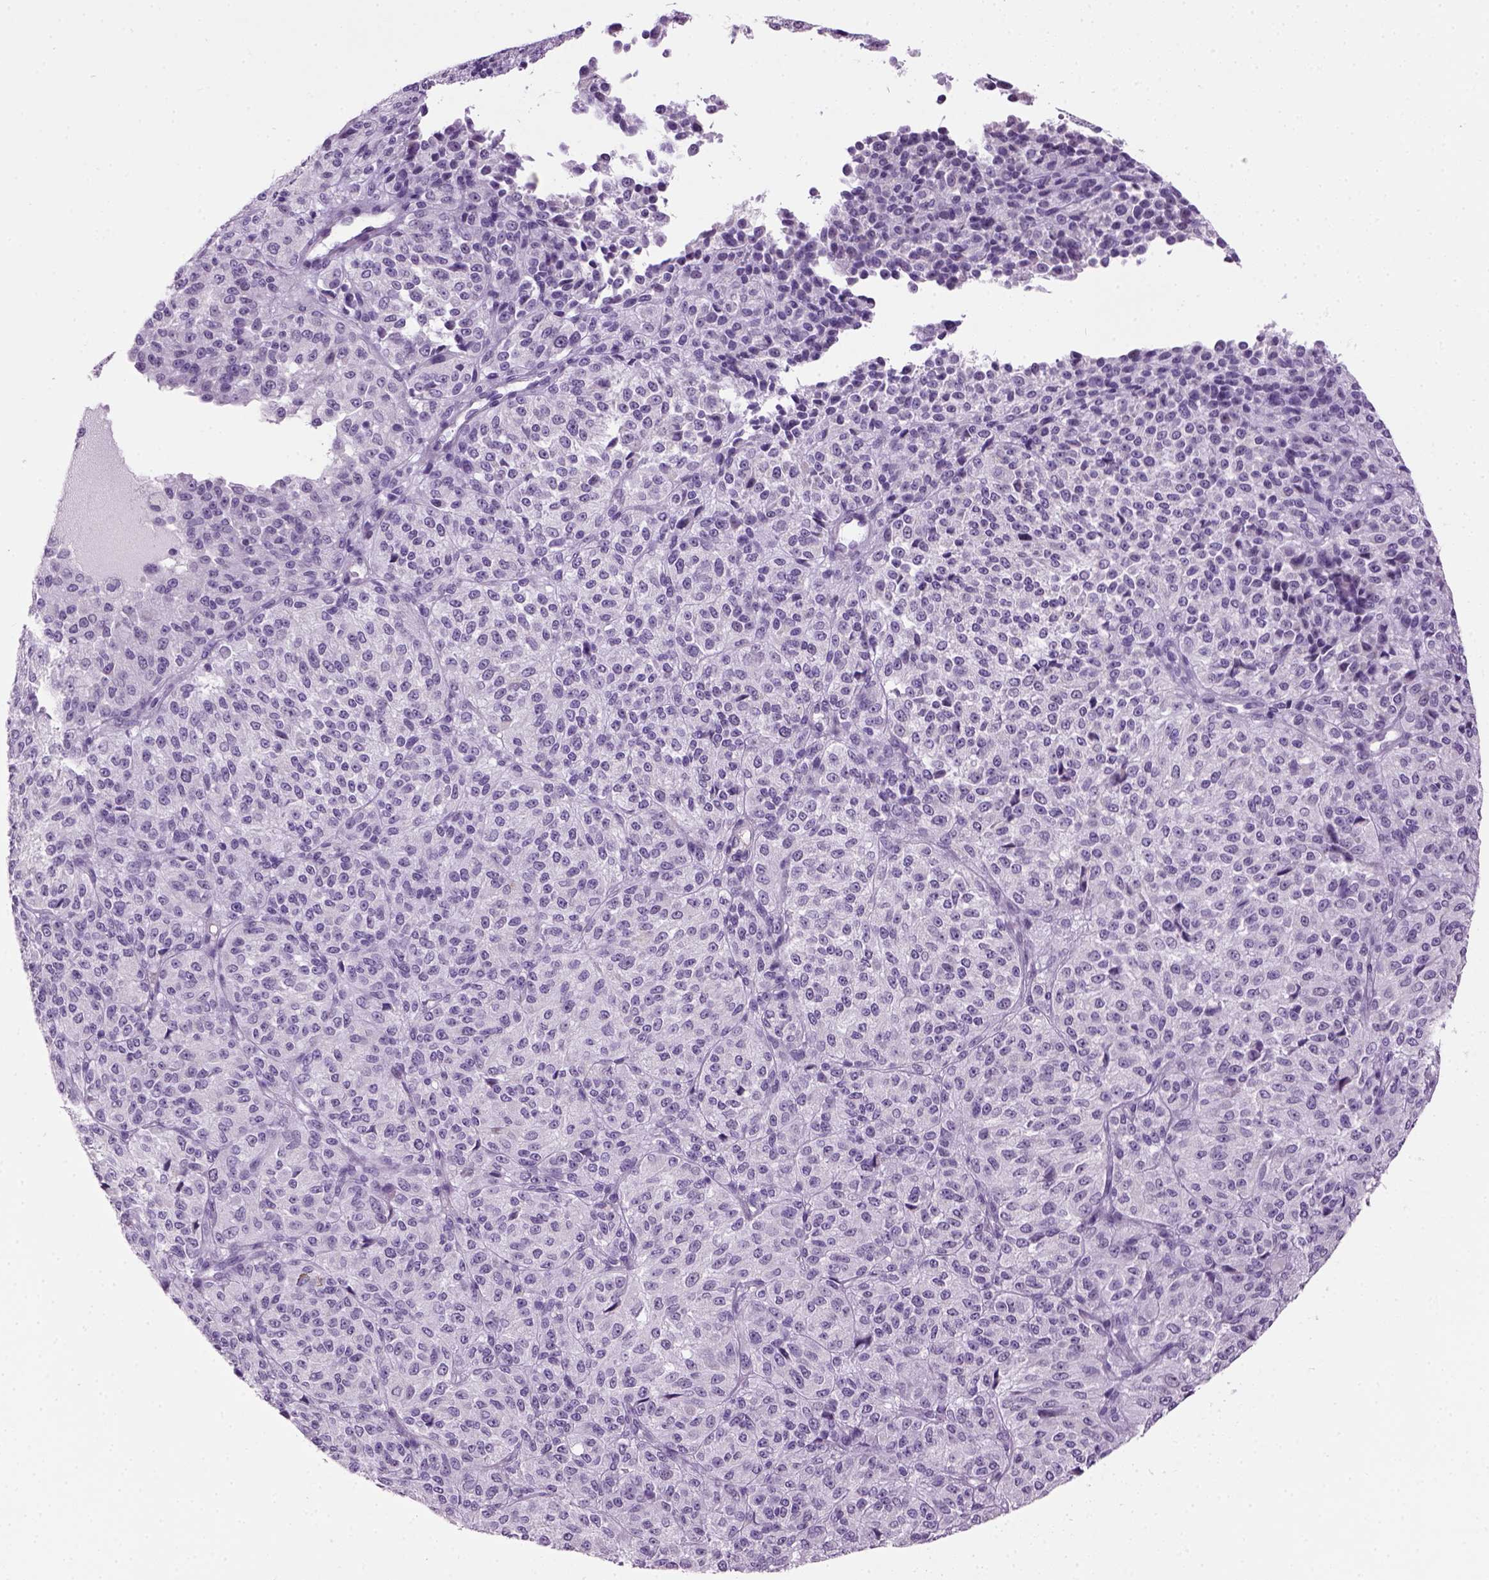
{"staining": {"intensity": "negative", "quantity": "none", "location": "none"}, "tissue": "melanoma", "cell_type": "Tumor cells", "image_type": "cancer", "snomed": [{"axis": "morphology", "description": "Malignant melanoma, Metastatic site"}, {"axis": "topography", "description": "Brain"}], "caption": "Tumor cells are negative for protein expression in human melanoma.", "gene": "GABRB2", "patient": {"sex": "female", "age": 56}}